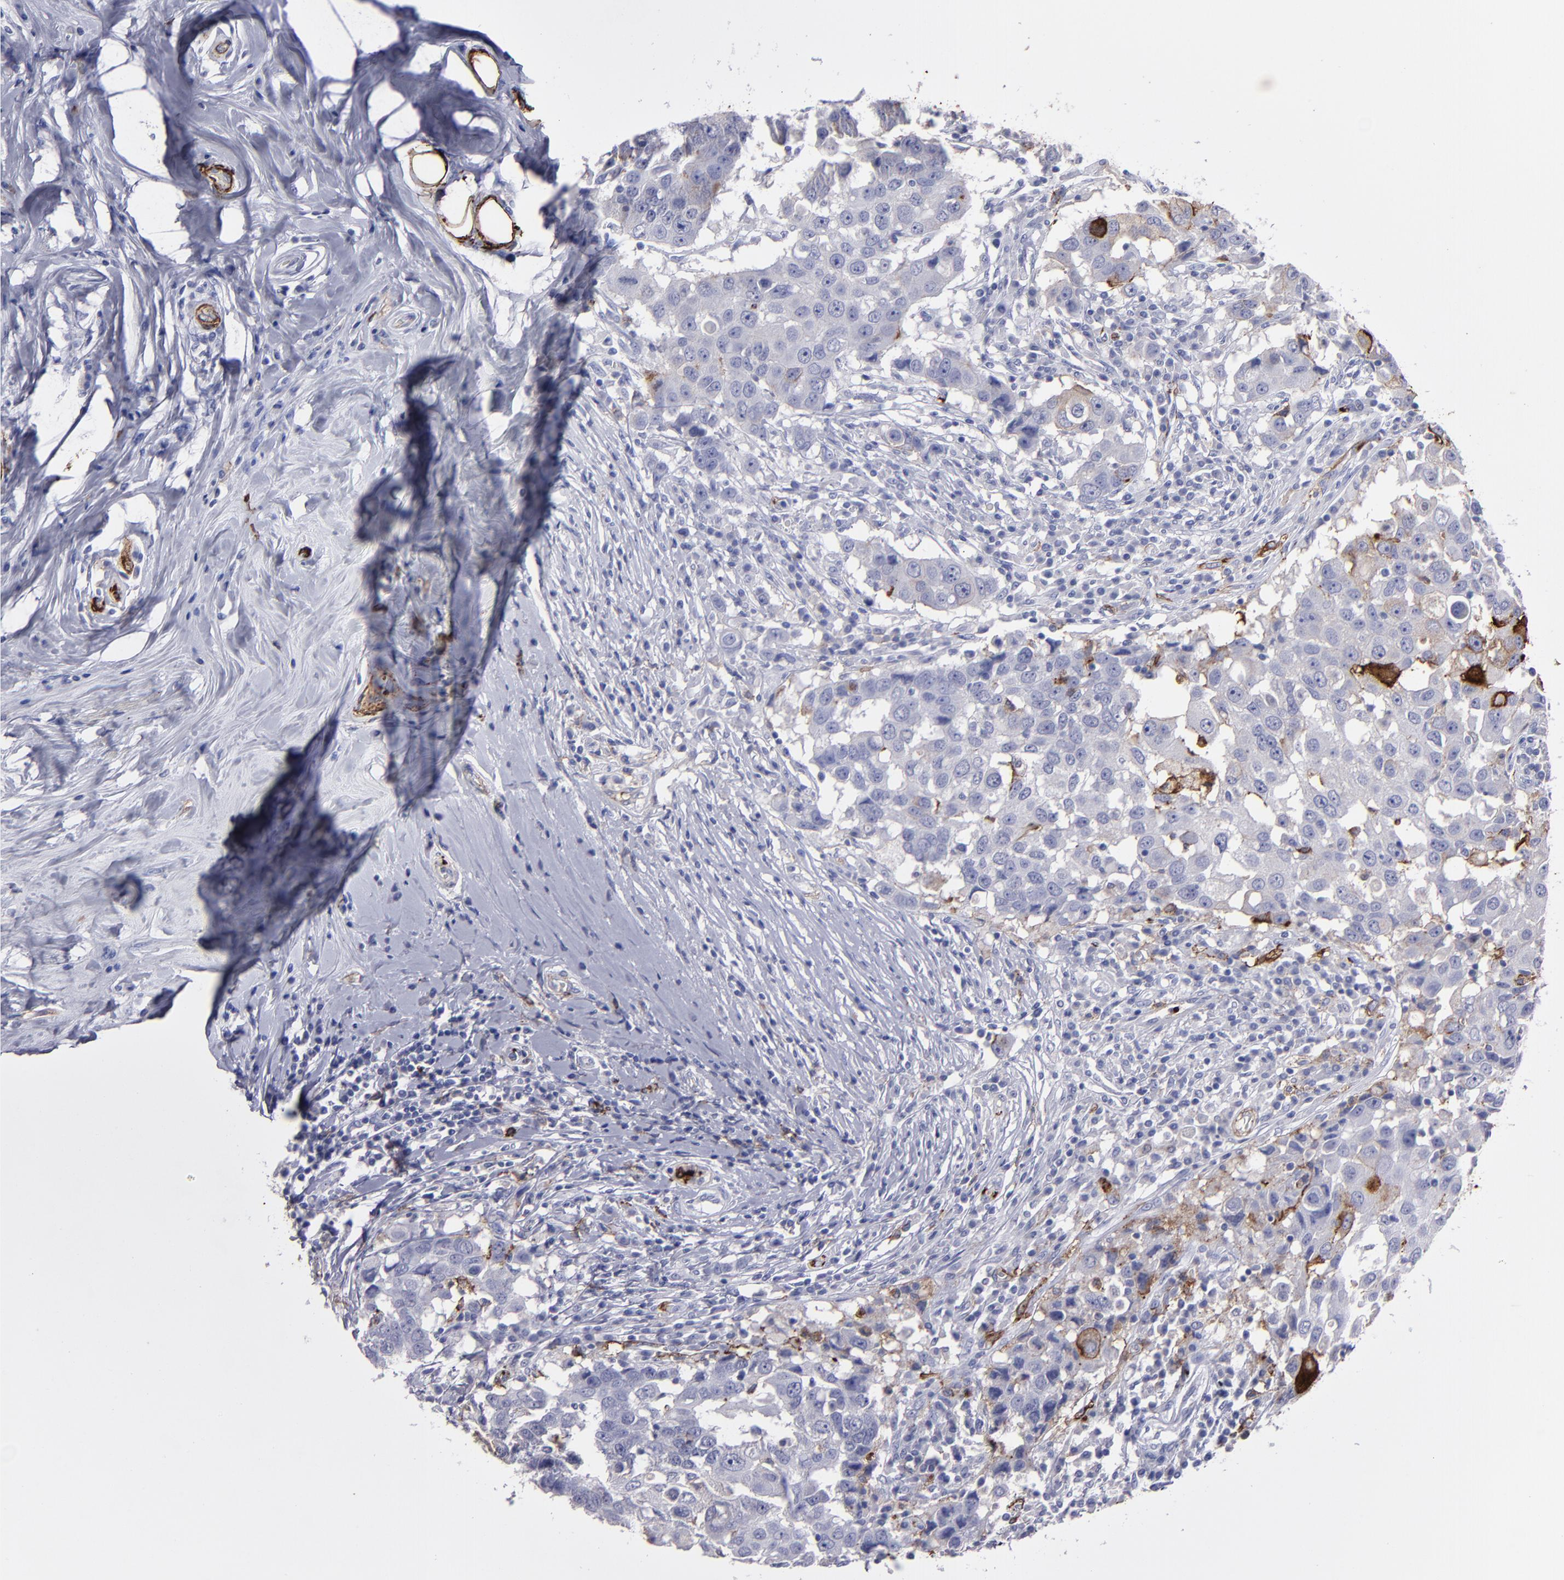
{"staining": {"intensity": "negative", "quantity": "none", "location": "none"}, "tissue": "breast cancer", "cell_type": "Tumor cells", "image_type": "cancer", "snomed": [{"axis": "morphology", "description": "Duct carcinoma"}, {"axis": "topography", "description": "Breast"}], "caption": "Breast cancer (intraductal carcinoma) stained for a protein using immunohistochemistry shows no staining tumor cells.", "gene": "CD36", "patient": {"sex": "female", "age": 27}}